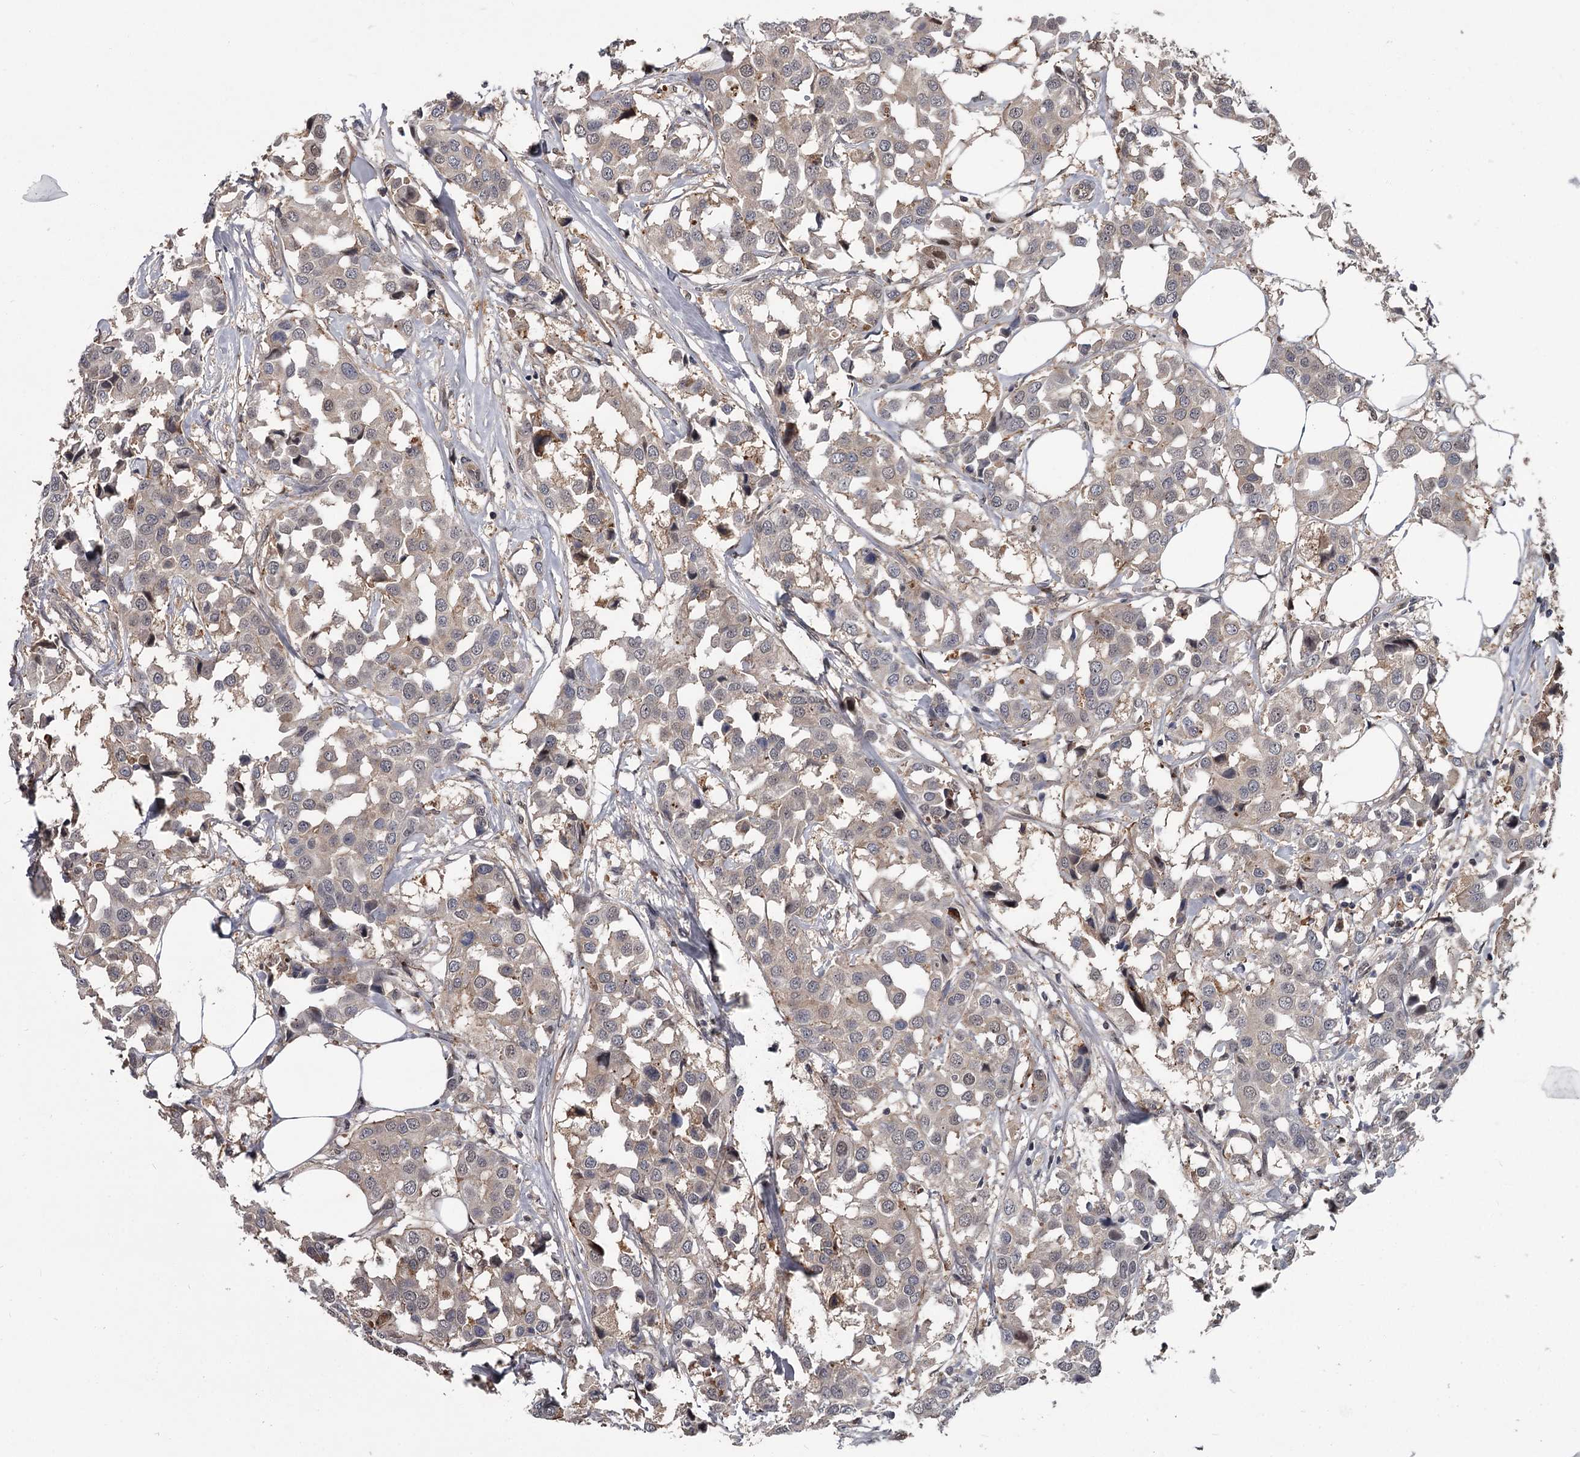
{"staining": {"intensity": "negative", "quantity": "none", "location": "none"}, "tissue": "breast cancer", "cell_type": "Tumor cells", "image_type": "cancer", "snomed": [{"axis": "morphology", "description": "Duct carcinoma"}, {"axis": "topography", "description": "Breast"}], "caption": "DAB (3,3'-diaminobenzidine) immunohistochemical staining of breast cancer (intraductal carcinoma) displays no significant expression in tumor cells.", "gene": "DAO", "patient": {"sex": "female", "age": 80}}